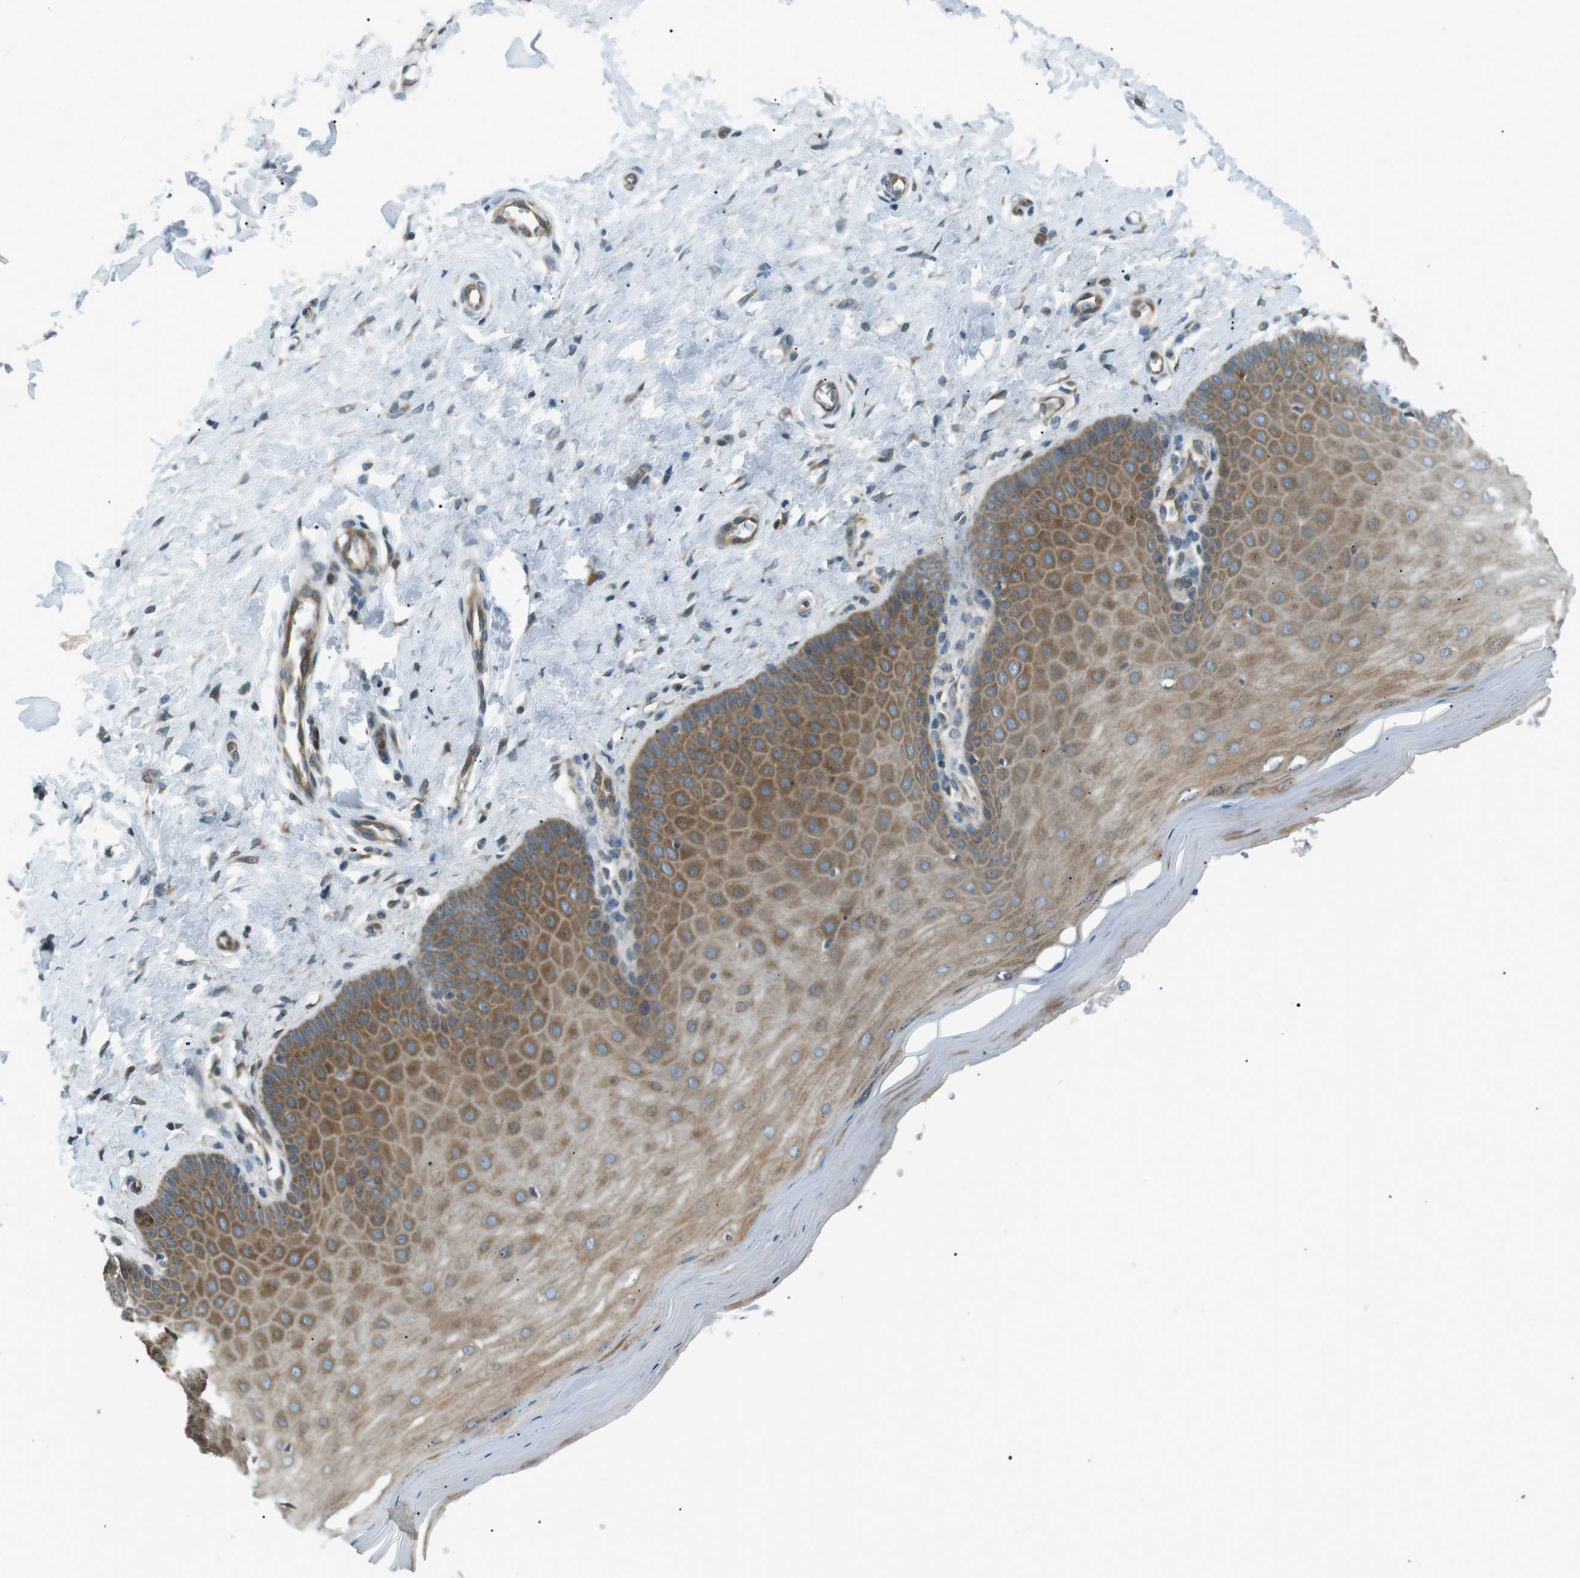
{"staining": {"intensity": "moderate", "quantity": ">75%", "location": "cytoplasmic/membranous"}, "tissue": "cervix", "cell_type": "Glandular cells", "image_type": "normal", "snomed": [{"axis": "morphology", "description": "Normal tissue, NOS"}, {"axis": "topography", "description": "Cervix"}], "caption": "Immunohistochemistry (IHC) (DAB) staining of benign cervix demonstrates moderate cytoplasmic/membranous protein positivity in approximately >75% of glandular cells. (brown staining indicates protein expression, while blue staining denotes nuclei).", "gene": "TMEM74", "patient": {"sex": "female", "age": 55}}